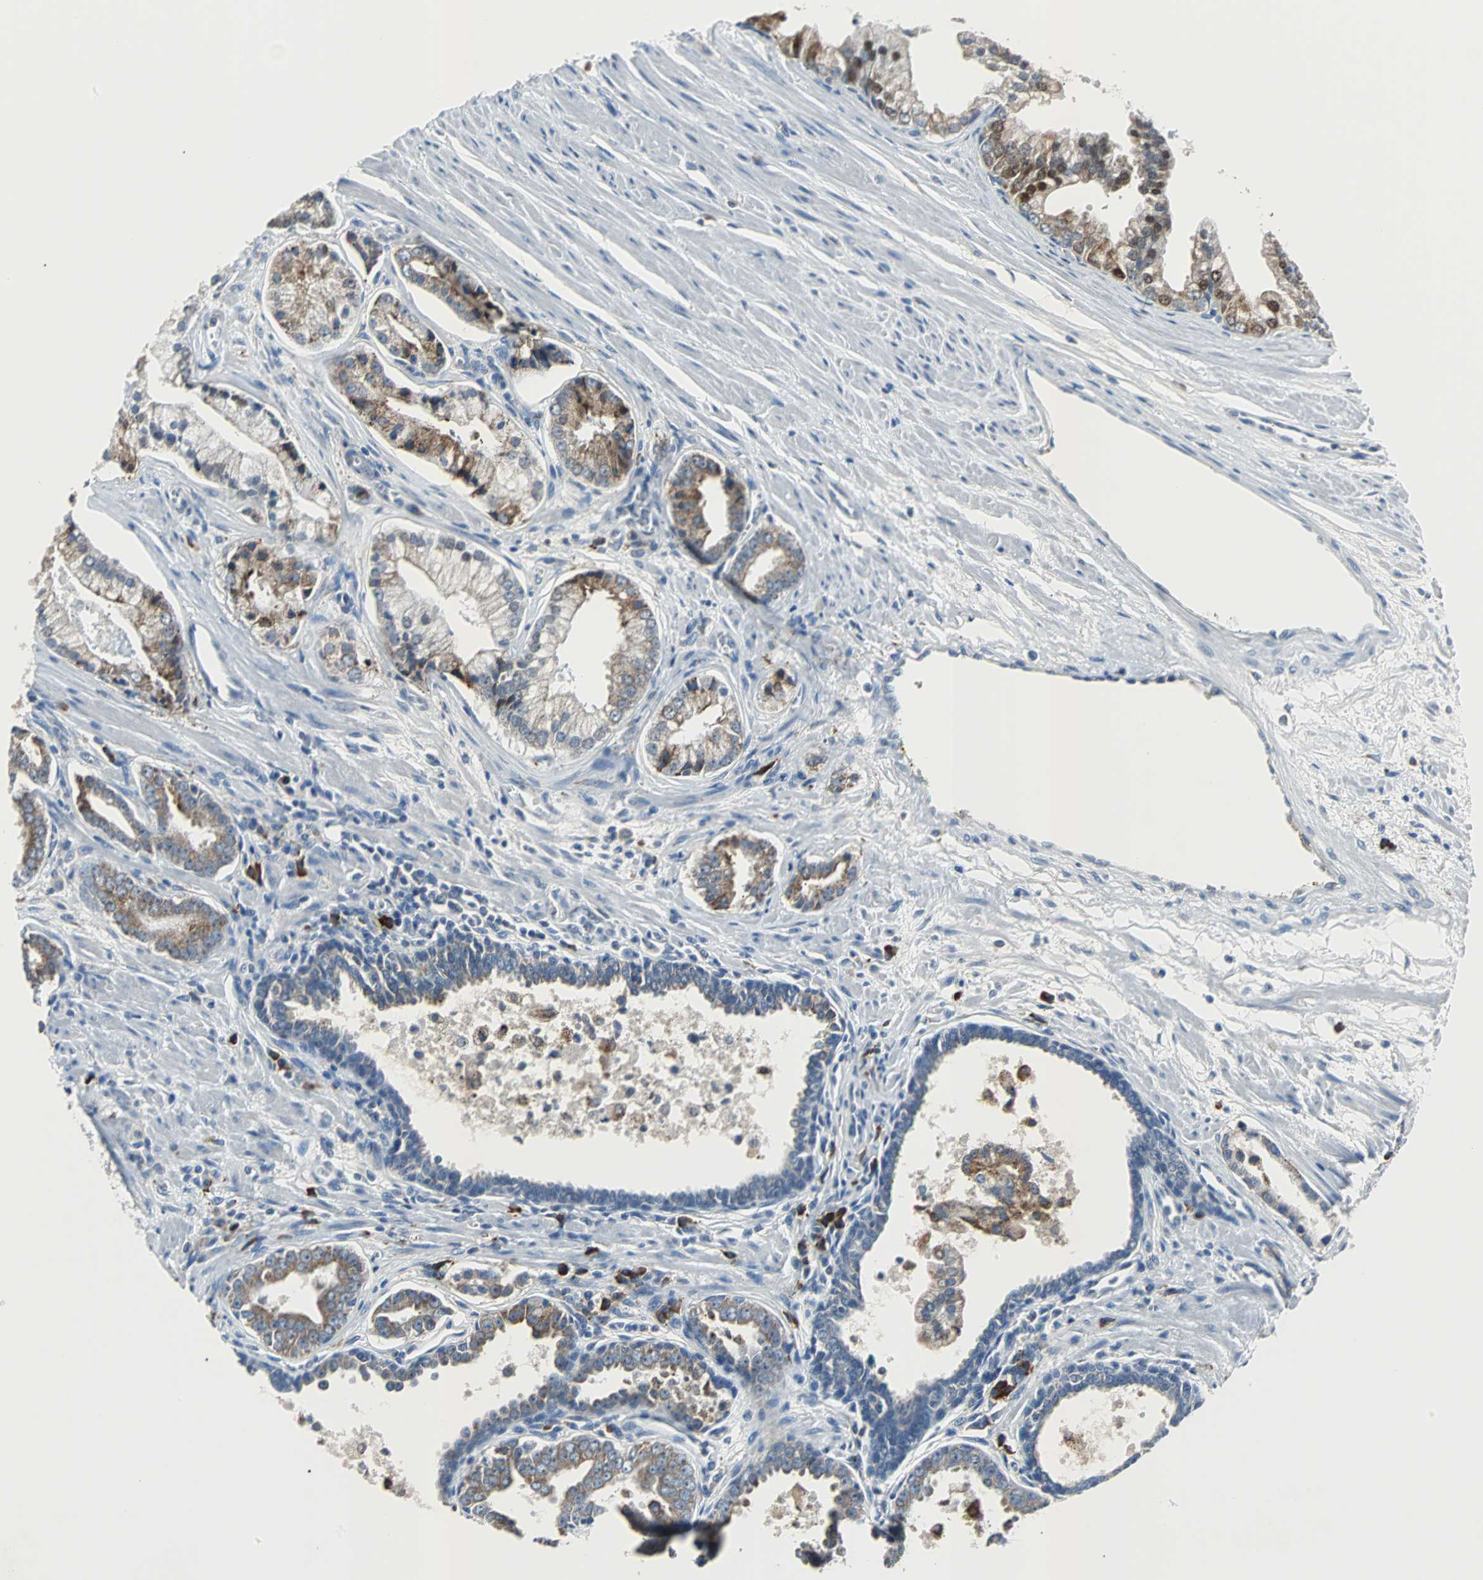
{"staining": {"intensity": "moderate", "quantity": "25%-75%", "location": "cytoplasmic/membranous"}, "tissue": "prostate cancer", "cell_type": "Tumor cells", "image_type": "cancer", "snomed": [{"axis": "morphology", "description": "Adenocarcinoma, High grade"}, {"axis": "topography", "description": "Prostate"}], "caption": "About 25%-75% of tumor cells in prostate adenocarcinoma (high-grade) display moderate cytoplasmic/membranous protein expression as visualized by brown immunohistochemical staining.", "gene": "PDIA4", "patient": {"sex": "male", "age": 67}}